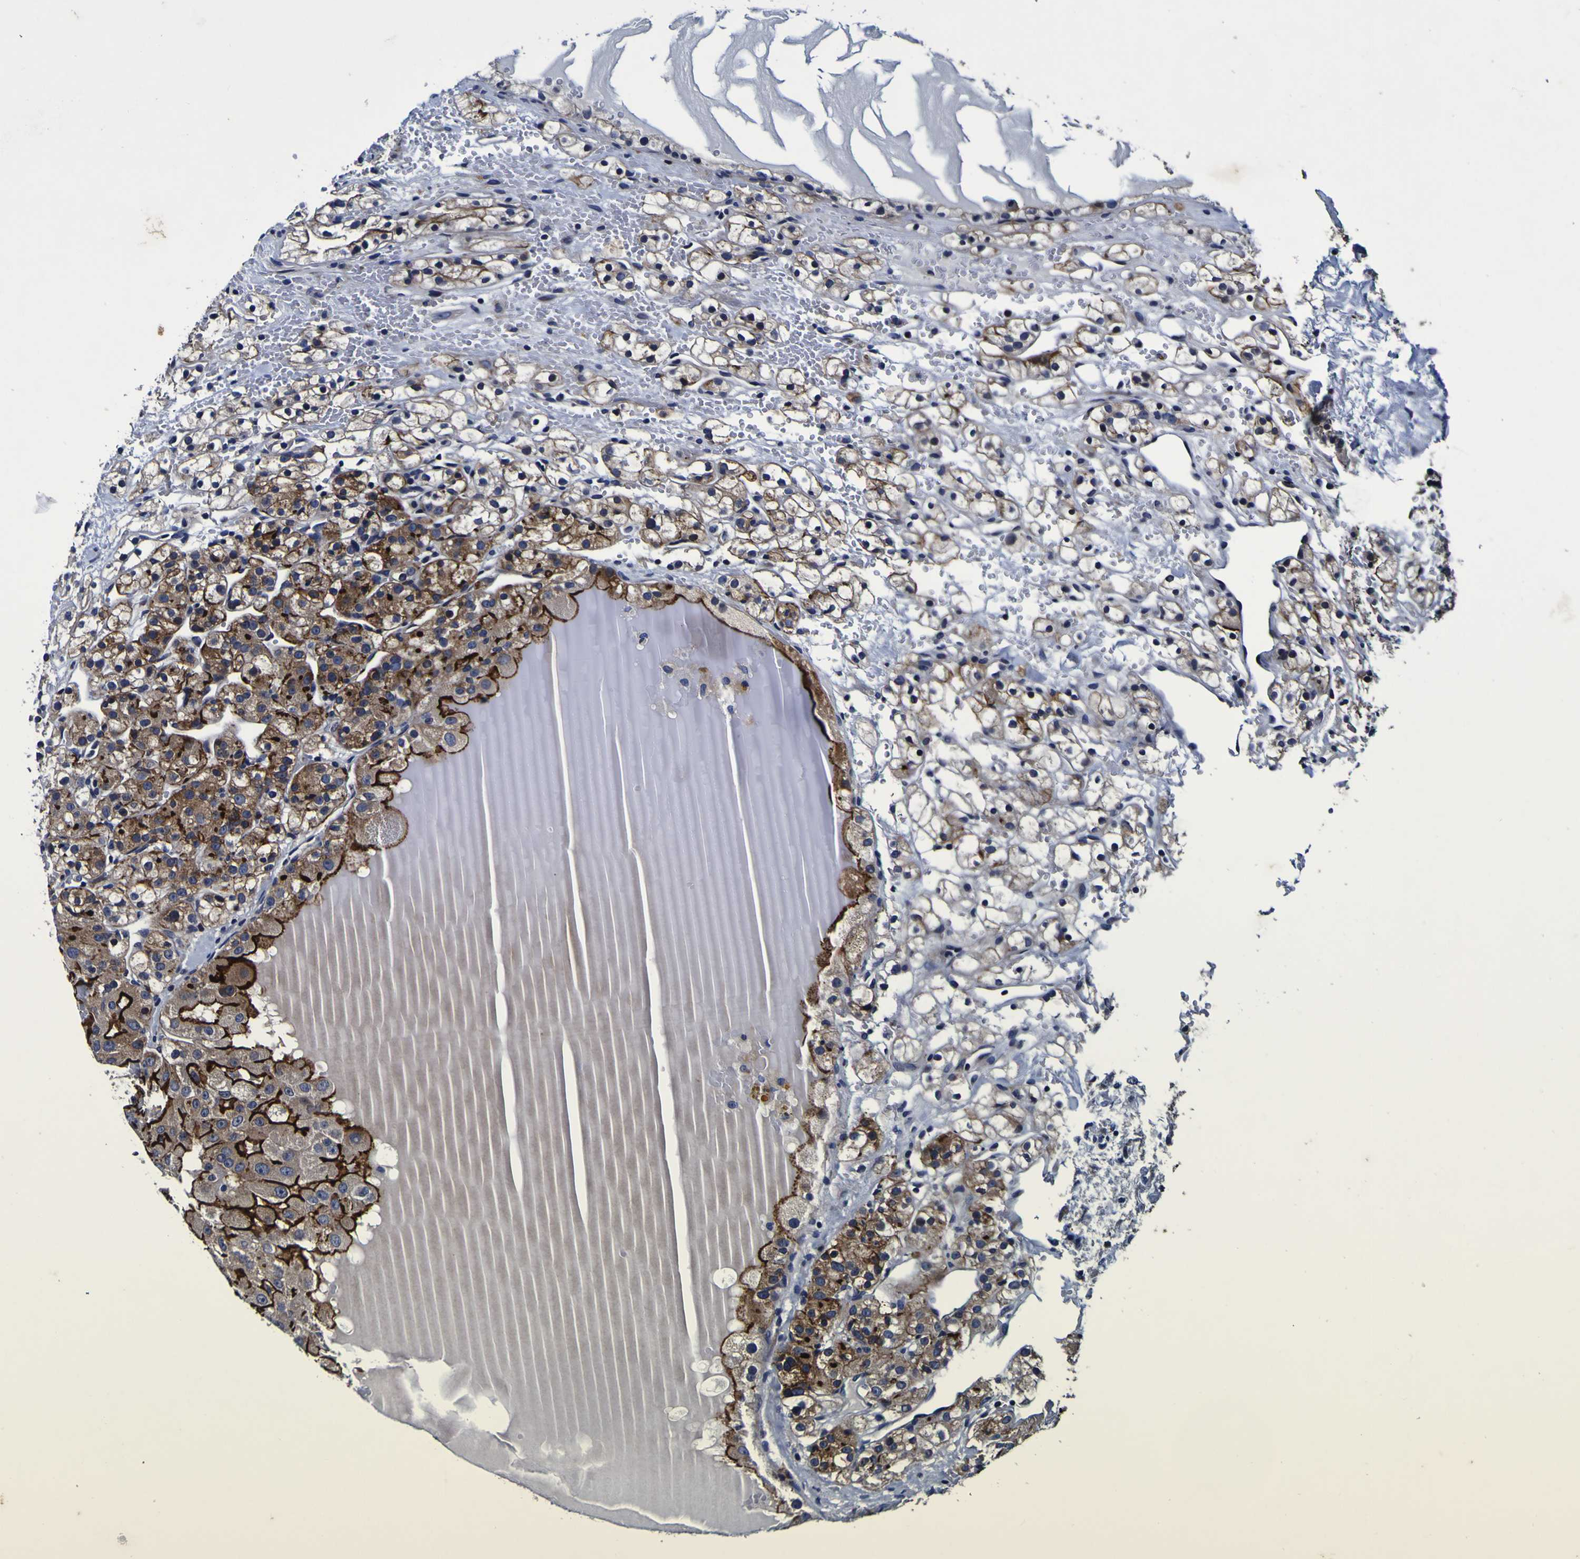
{"staining": {"intensity": "strong", "quantity": "25%-75%", "location": "cytoplasmic/membranous"}, "tissue": "renal cancer", "cell_type": "Tumor cells", "image_type": "cancer", "snomed": [{"axis": "morphology", "description": "Adenocarcinoma, NOS"}, {"axis": "topography", "description": "Kidney"}], "caption": "Renal adenocarcinoma tissue exhibits strong cytoplasmic/membranous staining in about 25%-75% of tumor cells, visualized by immunohistochemistry. Immunohistochemistry (ihc) stains the protein in brown and the nuclei are stained blue.", "gene": "SORCS1", "patient": {"sex": "male", "age": 61}}